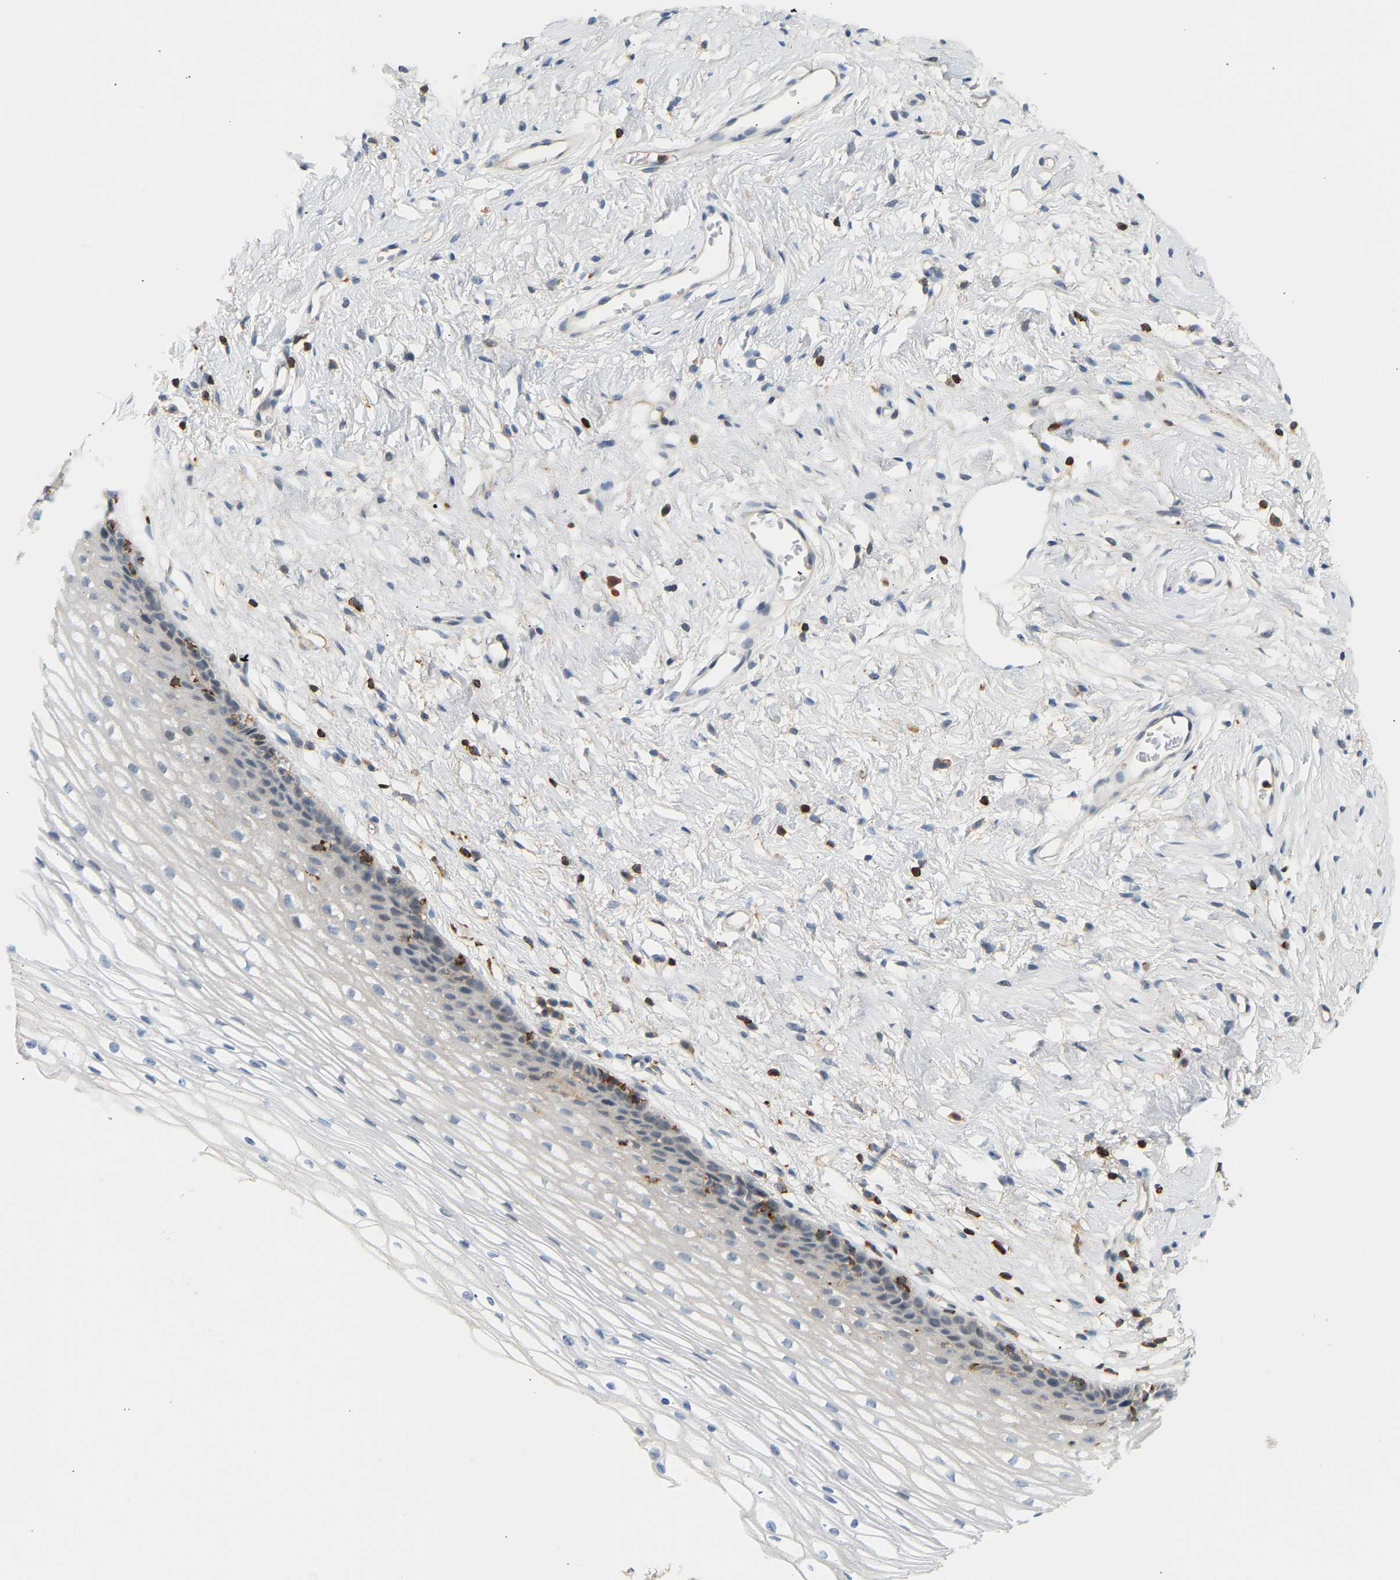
{"staining": {"intensity": "negative", "quantity": "none", "location": "none"}, "tissue": "cervix", "cell_type": "Glandular cells", "image_type": "normal", "snomed": [{"axis": "morphology", "description": "Normal tissue, NOS"}, {"axis": "topography", "description": "Cervix"}], "caption": "Immunohistochemical staining of benign human cervix displays no significant expression in glandular cells. Nuclei are stained in blue.", "gene": "FNBP1", "patient": {"sex": "female", "age": 77}}